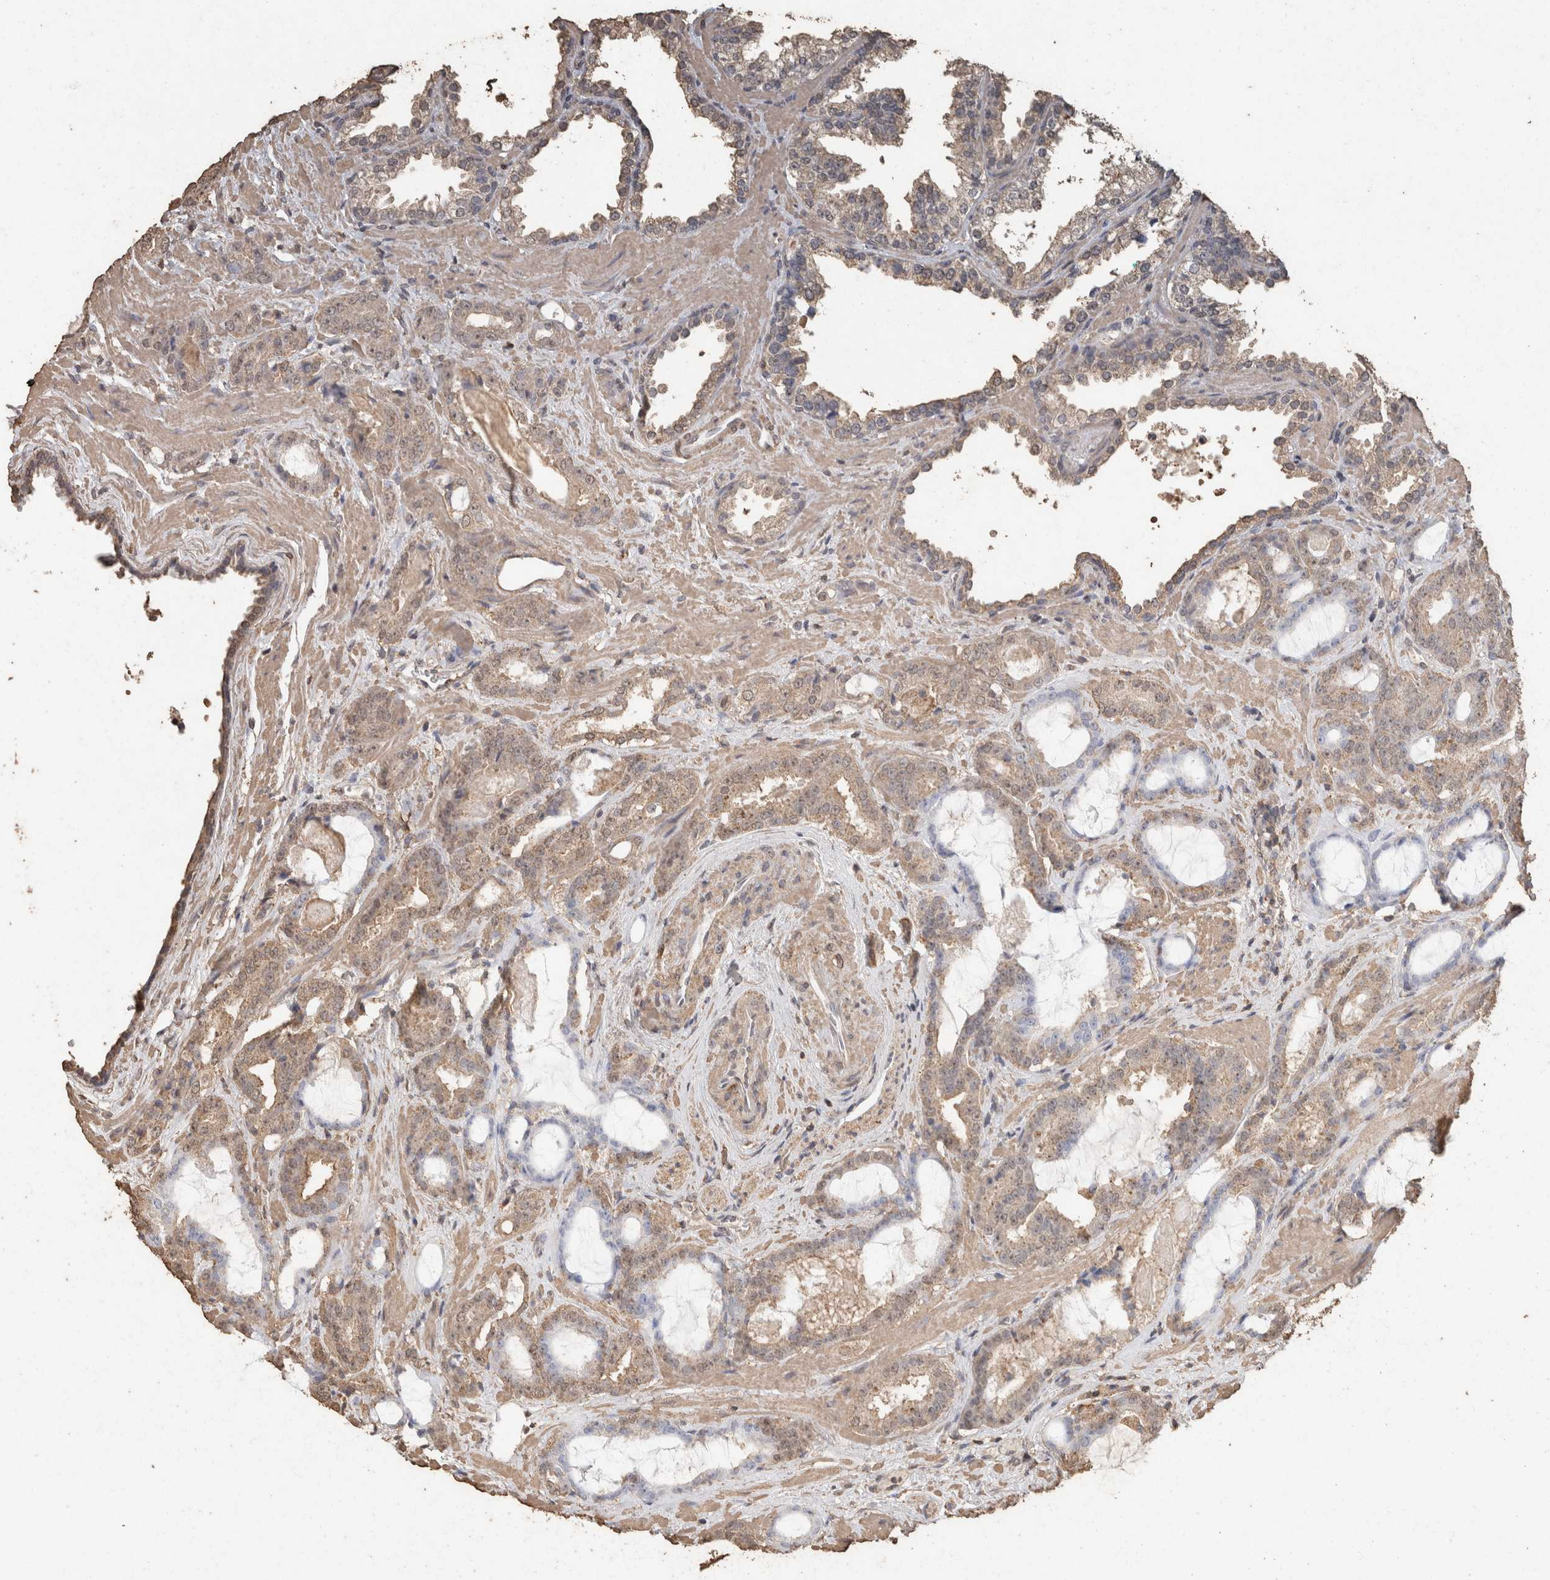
{"staining": {"intensity": "weak", "quantity": ">75%", "location": "cytoplasmic/membranous"}, "tissue": "prostate cancer", "cell_type": "Tumor cells", "image_type": "cancer", "snomed": [{"axis": "morphology", "description": "Adenocarcinoma, Low grade"}, {"axis": "topography", "description": "Prostate"}], "caption": "High-magnification brightfield microscopy of prostate cancer (adenocarcinoma (low-grade)) stained with DAB (brown) and counterstained with hematoxylin (blue). tumor cells exhibit weak cytoplasmic/membranous expression is present in approximately>75% of cells.", "gene": "CX3CL1", "patient": {"sex": "male", "age": 60}}